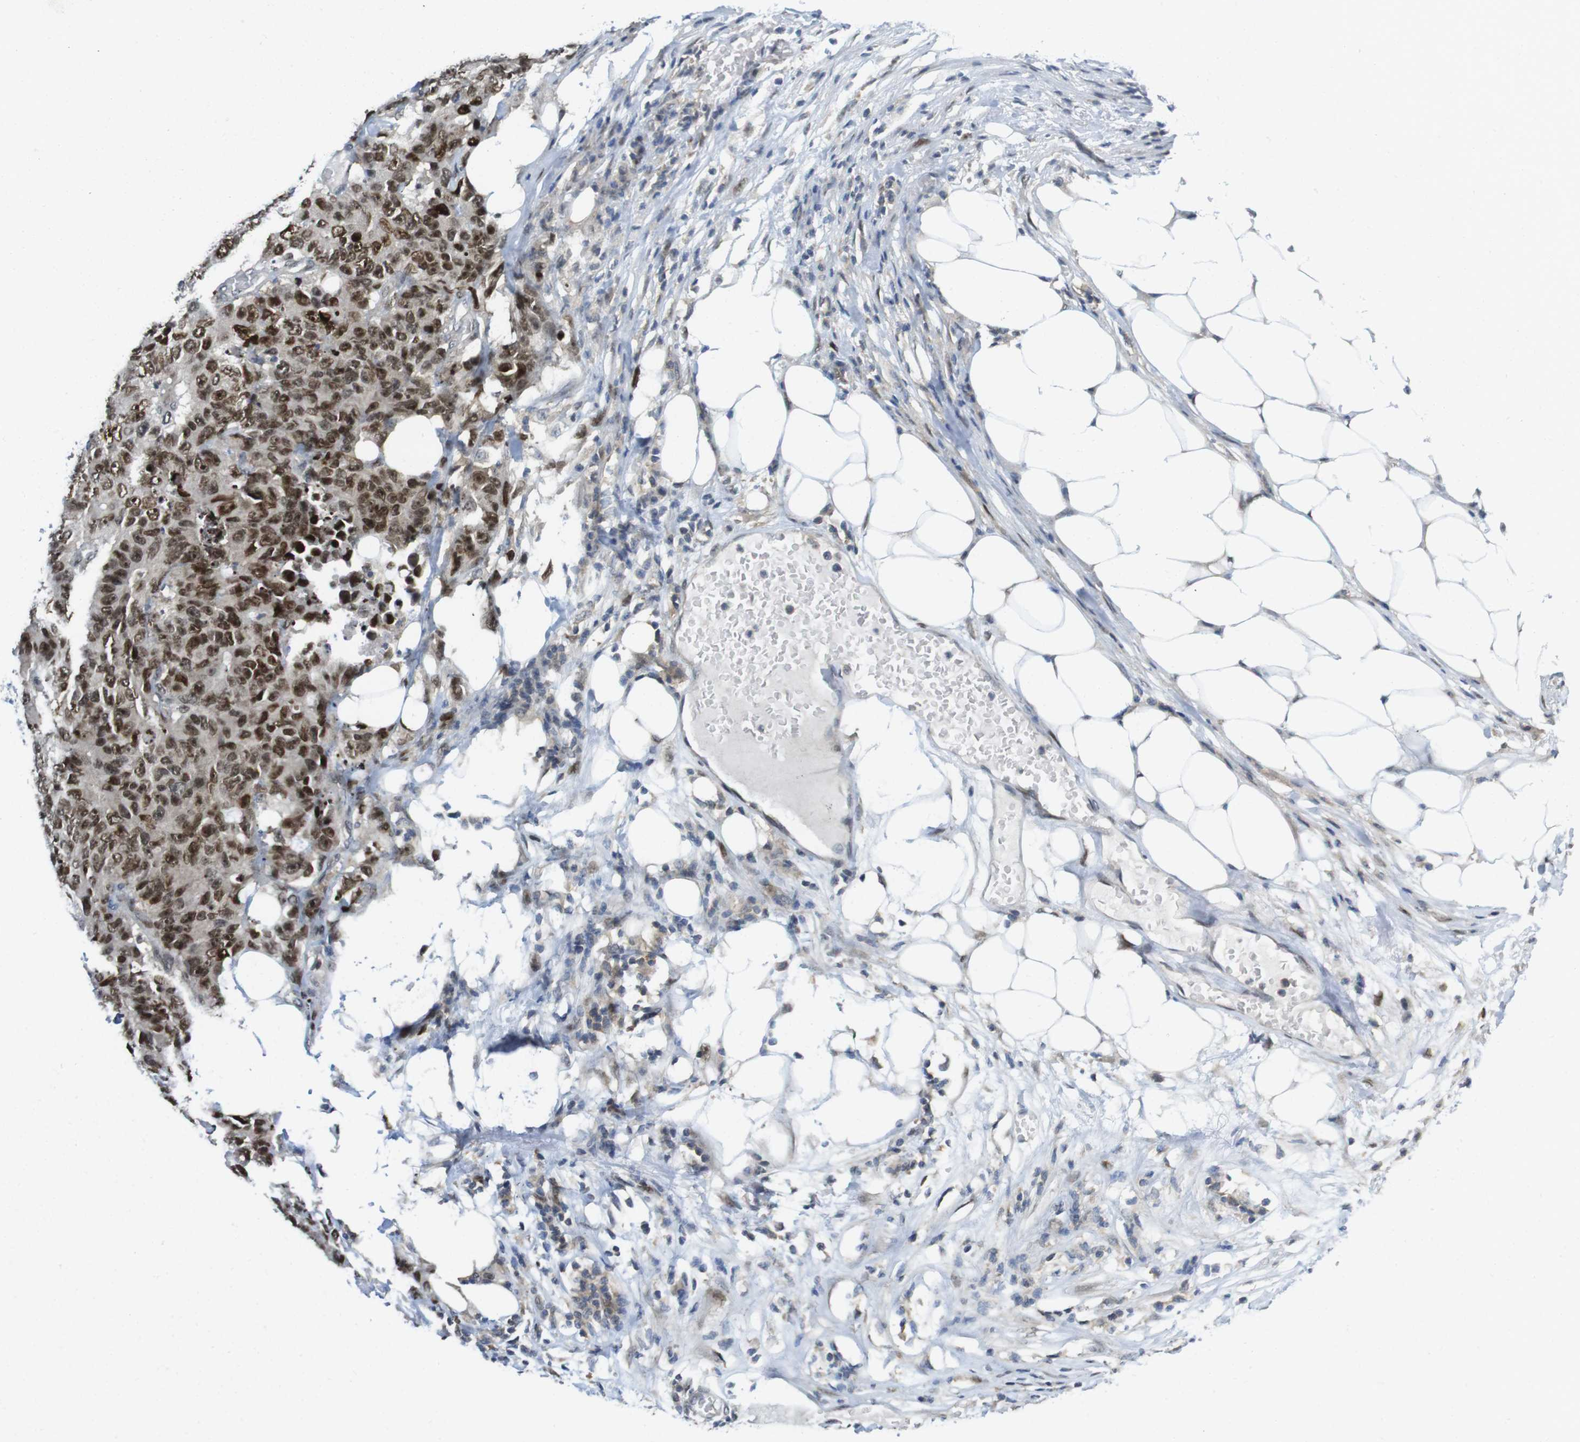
{"staining": {"intensity": "moderate", "quantity": ">75%", "location": "nuclear"}, "tissue": "colorectal cancer", "cell_type": "Tumor cells", "image_type": "cancer", "snomed": [{"axis": "morphology", "description": "Adenocarcinoma, NOS"}, {"axis": "topography", "description": "Colon"}], "caption": "Immunohistochemical staining of colorectal adenocarcinoma reveals moderate nuclear protein expression in about >75% of tumor cells.", "gene": "RCC1", "patient": {"sex": "female", "age": 86}}